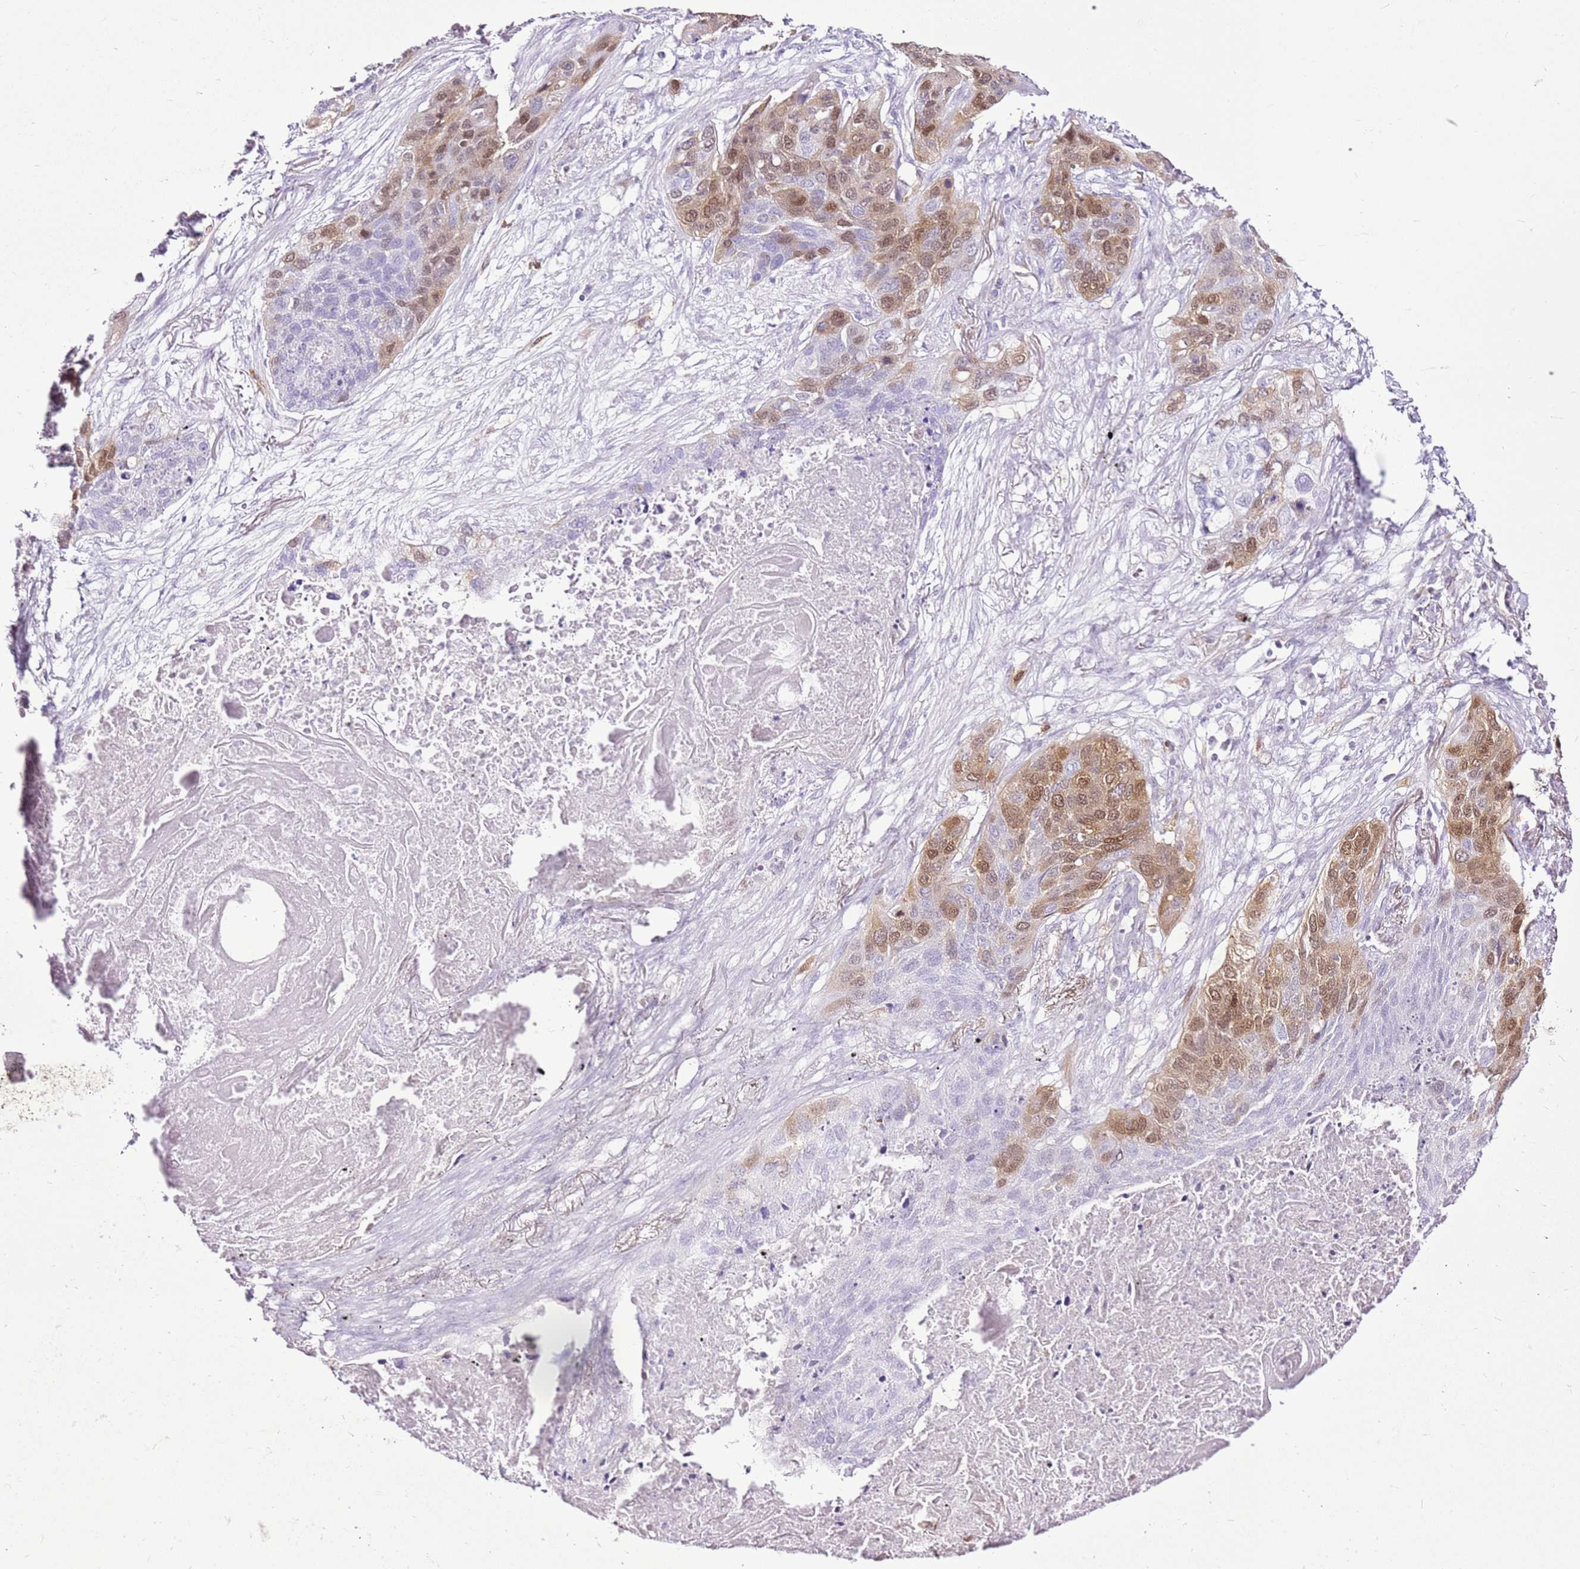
{"staining": {"intensity": "moderate", "quantity": "25%-75%", "location": "cytoplasmic/membranous,nuclear"}, "tissue": "lung cancer", "cell_type": "Tumor cells", "image_type": "cancer", "snomed": [{"axis": "morphology", "description": "Squamous cell carcinoma, NOS"}, {"axis": "topography", "description": "Lung"}], "caption": "Immunohistochemical staining of lung cancer demonstrates medium levels of moderate cytoplasmic/membranous and nuclear protein staining in approximately 25%-75% of tumor cells.", "gene": "SPC25", "patient": {"sex": "female", "age": 63}}